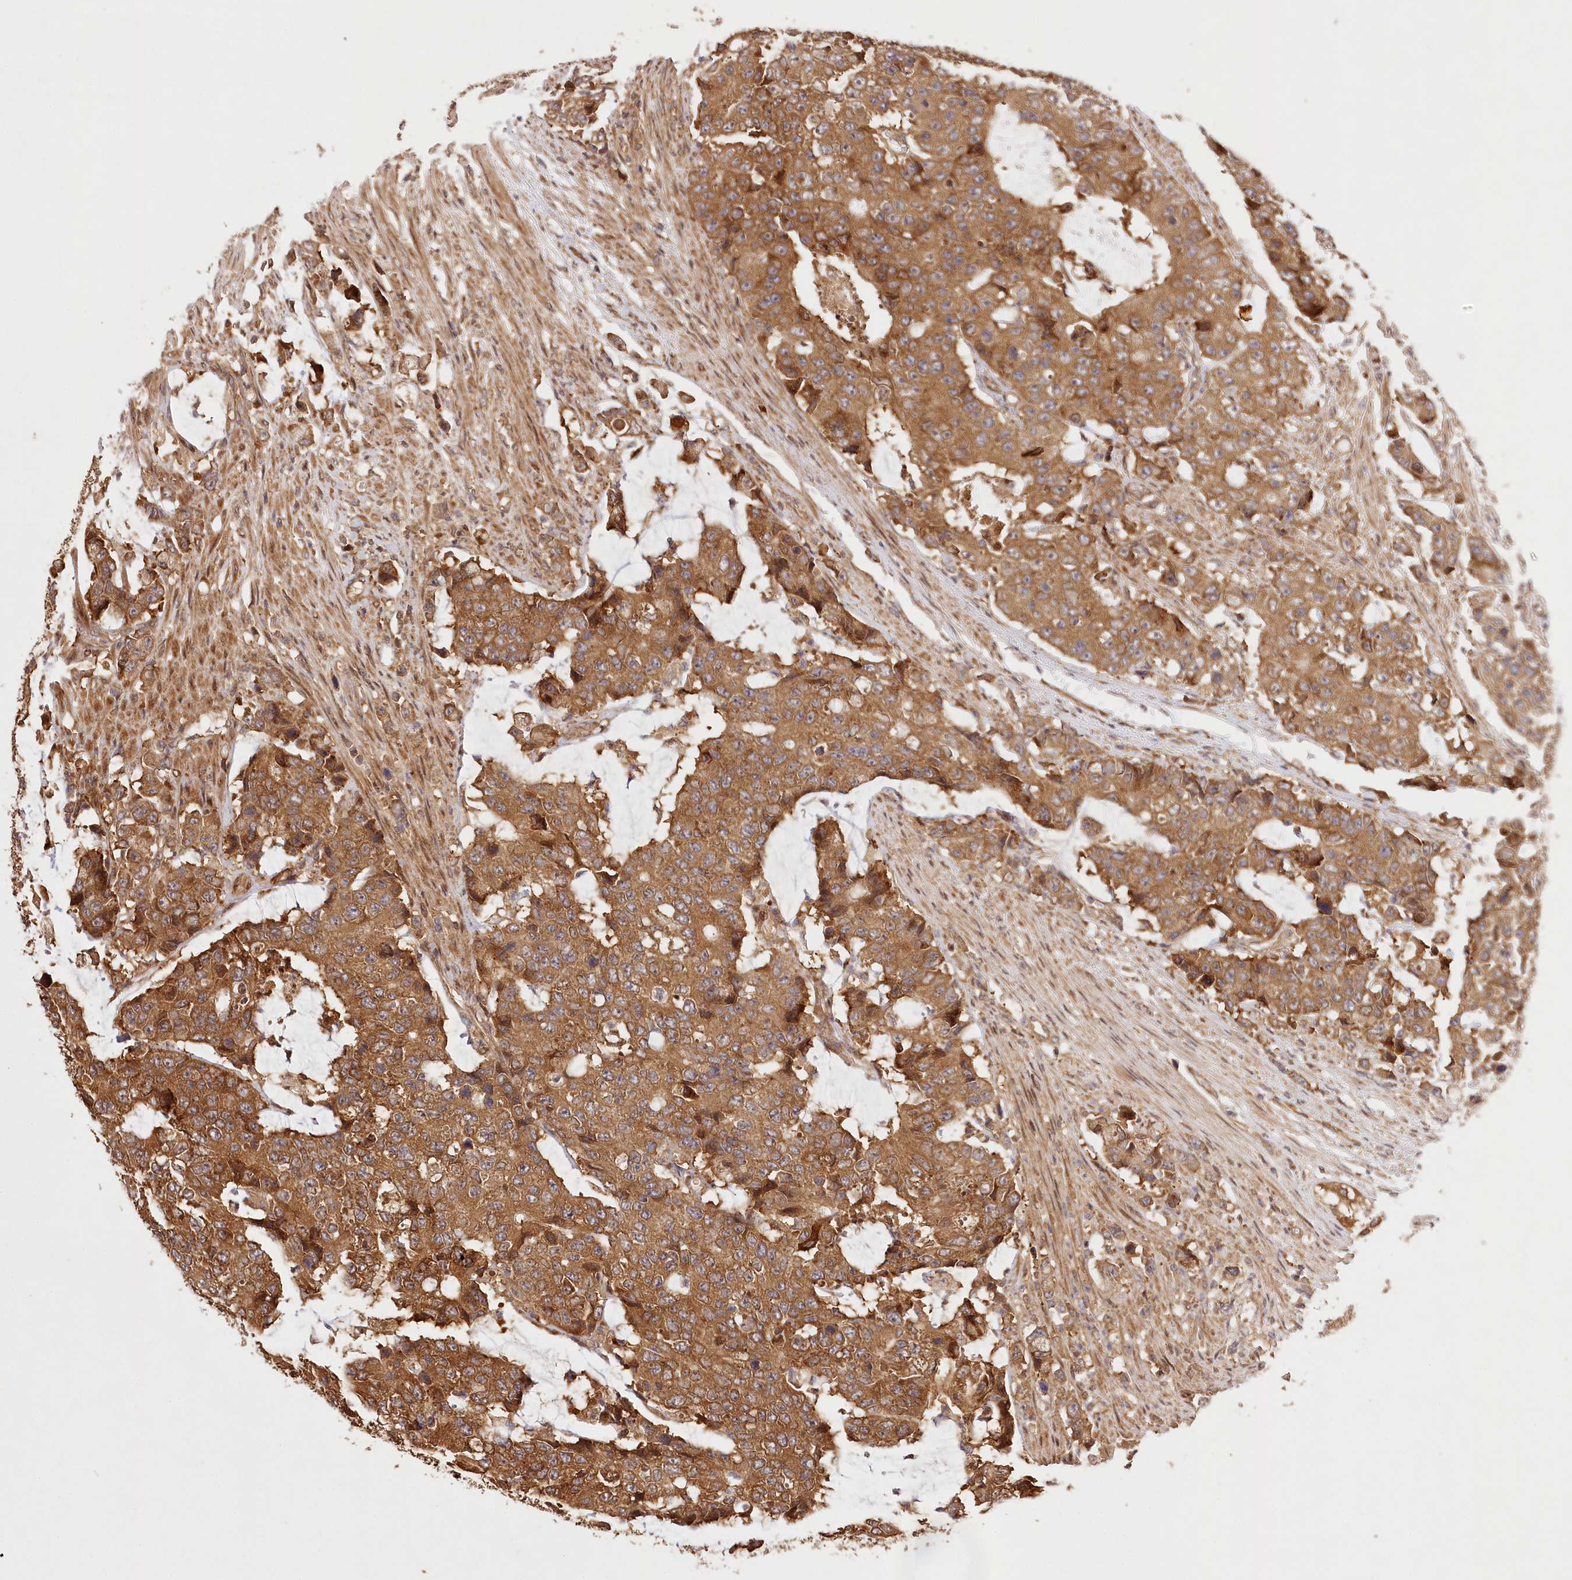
{"staining": {"intensity": "strong", "quantity": ">75%", "location": "cytoplasmic/membranous"}, "tissue": "colorectal cancer", "cell_type": "Tumor cells", "image_type": "cancer", "snomed": [{"axis": "morphology", "description": "Adenocarcinoma, NOS"}, {"axis": "topography", "description": "Colon"}], "caption": "This is an image of immunohistochemistry (IHC) staining of colorectal cancer (adenocarcinoma), which shows strong expression in the cytoplasmic/membranous of tumor cells.", "gene": "LSS", "patient": {"sex": "female", "age": 86}}